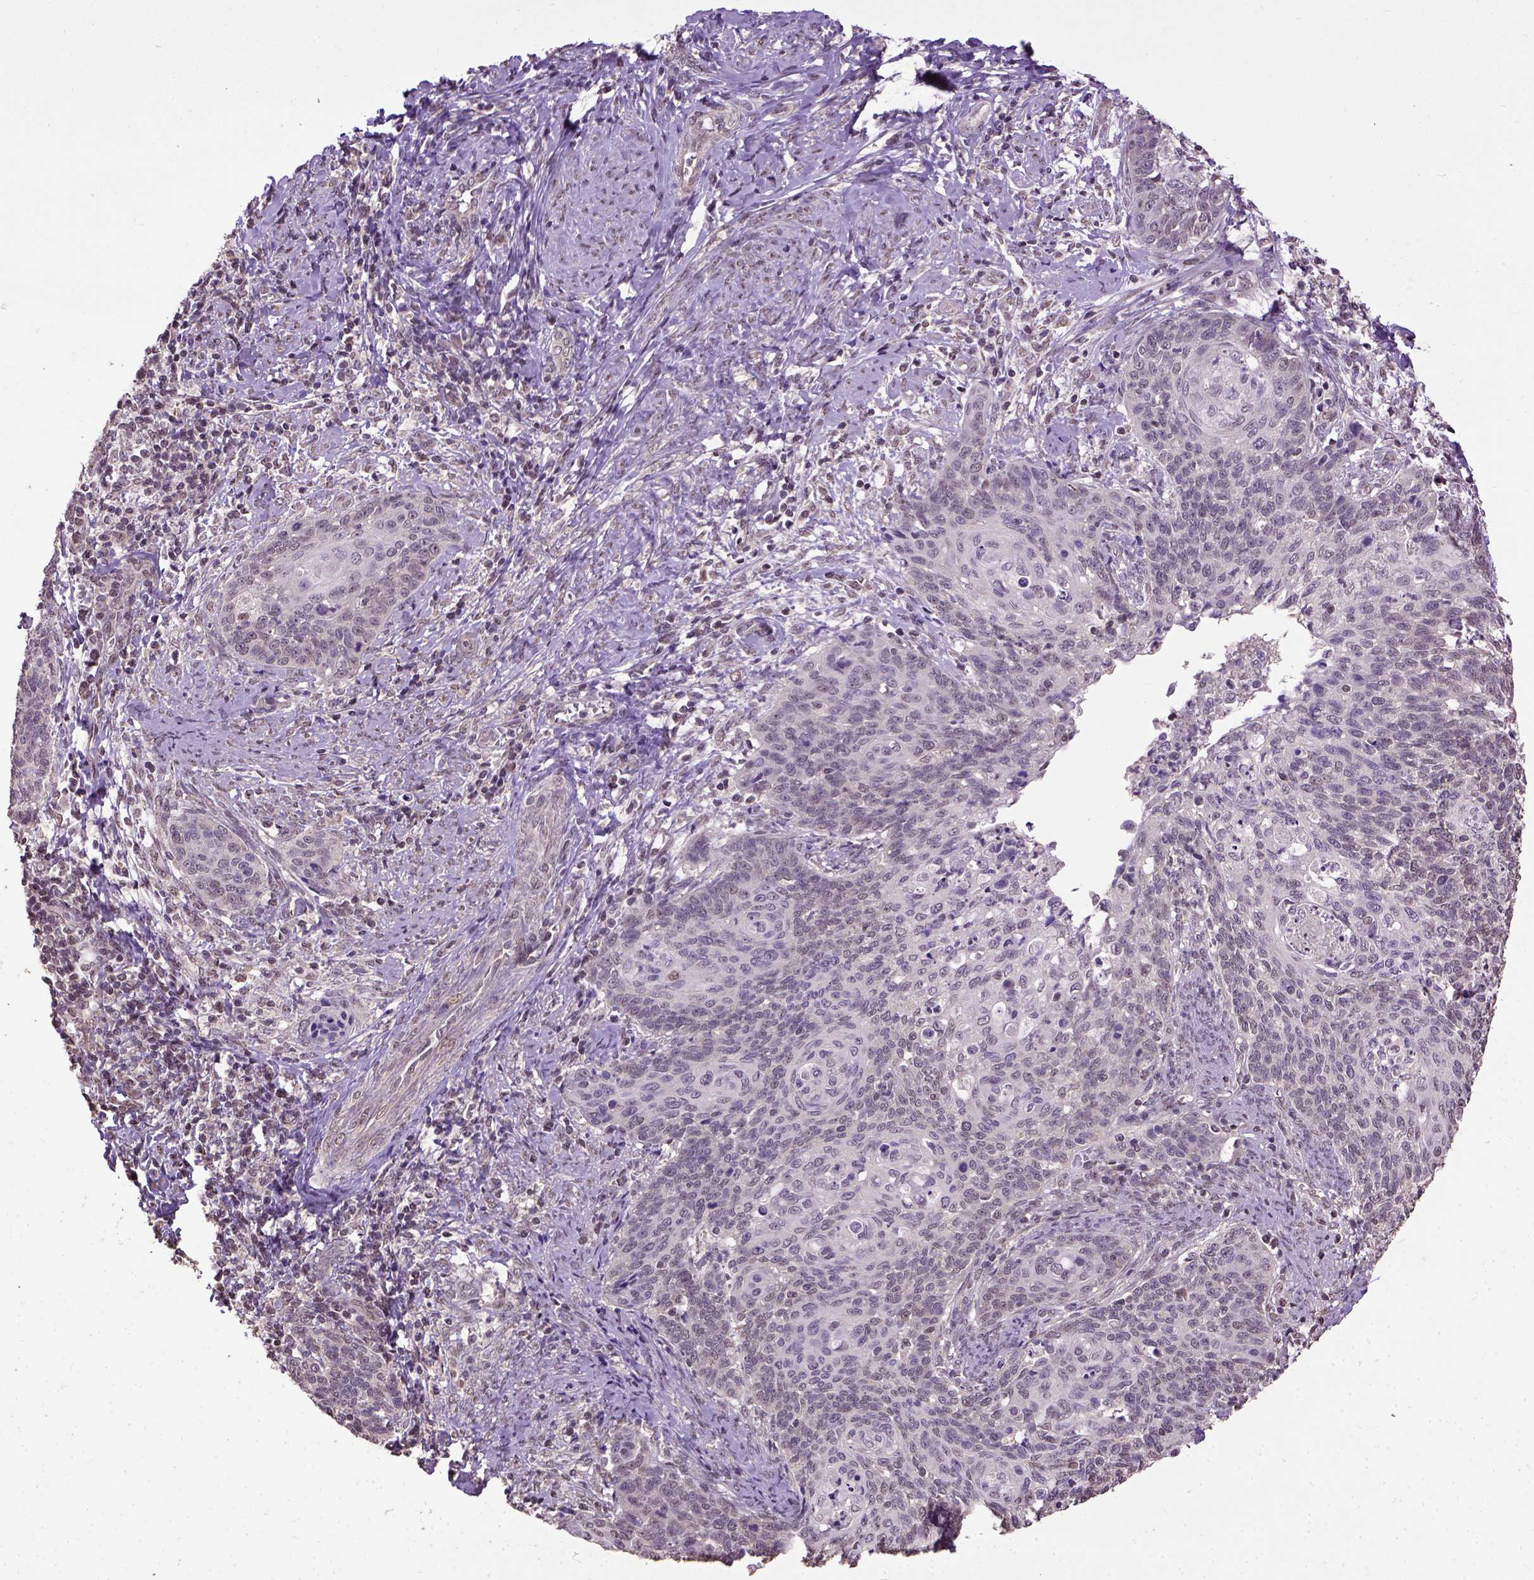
{"staining": {"intensity": "negative", "quantity": "none", "location": "none"}, "tissue": "cervical cancer", "cell_type": "Tumor cells", "image_type": "cancer", "snomed": [{"axis": "morphology", "description": "Normal tissue, NOS"}, {"axis": "morphology", "description": "Squamous cell carcinoma, NOS"}, {"axis": "topography", "description": "Cervix"}], "caption": "High power microscopy photomicrograph of an IHC micrograph of cervical squamous cell carcinoma, revealing no significant expression in tumor cells. (DAB (3,3'-diaminobenzidine) immunohistochemistry, high magnification).", "gene": "UBA3", "patient": {"sex": "female", "age": 39}}